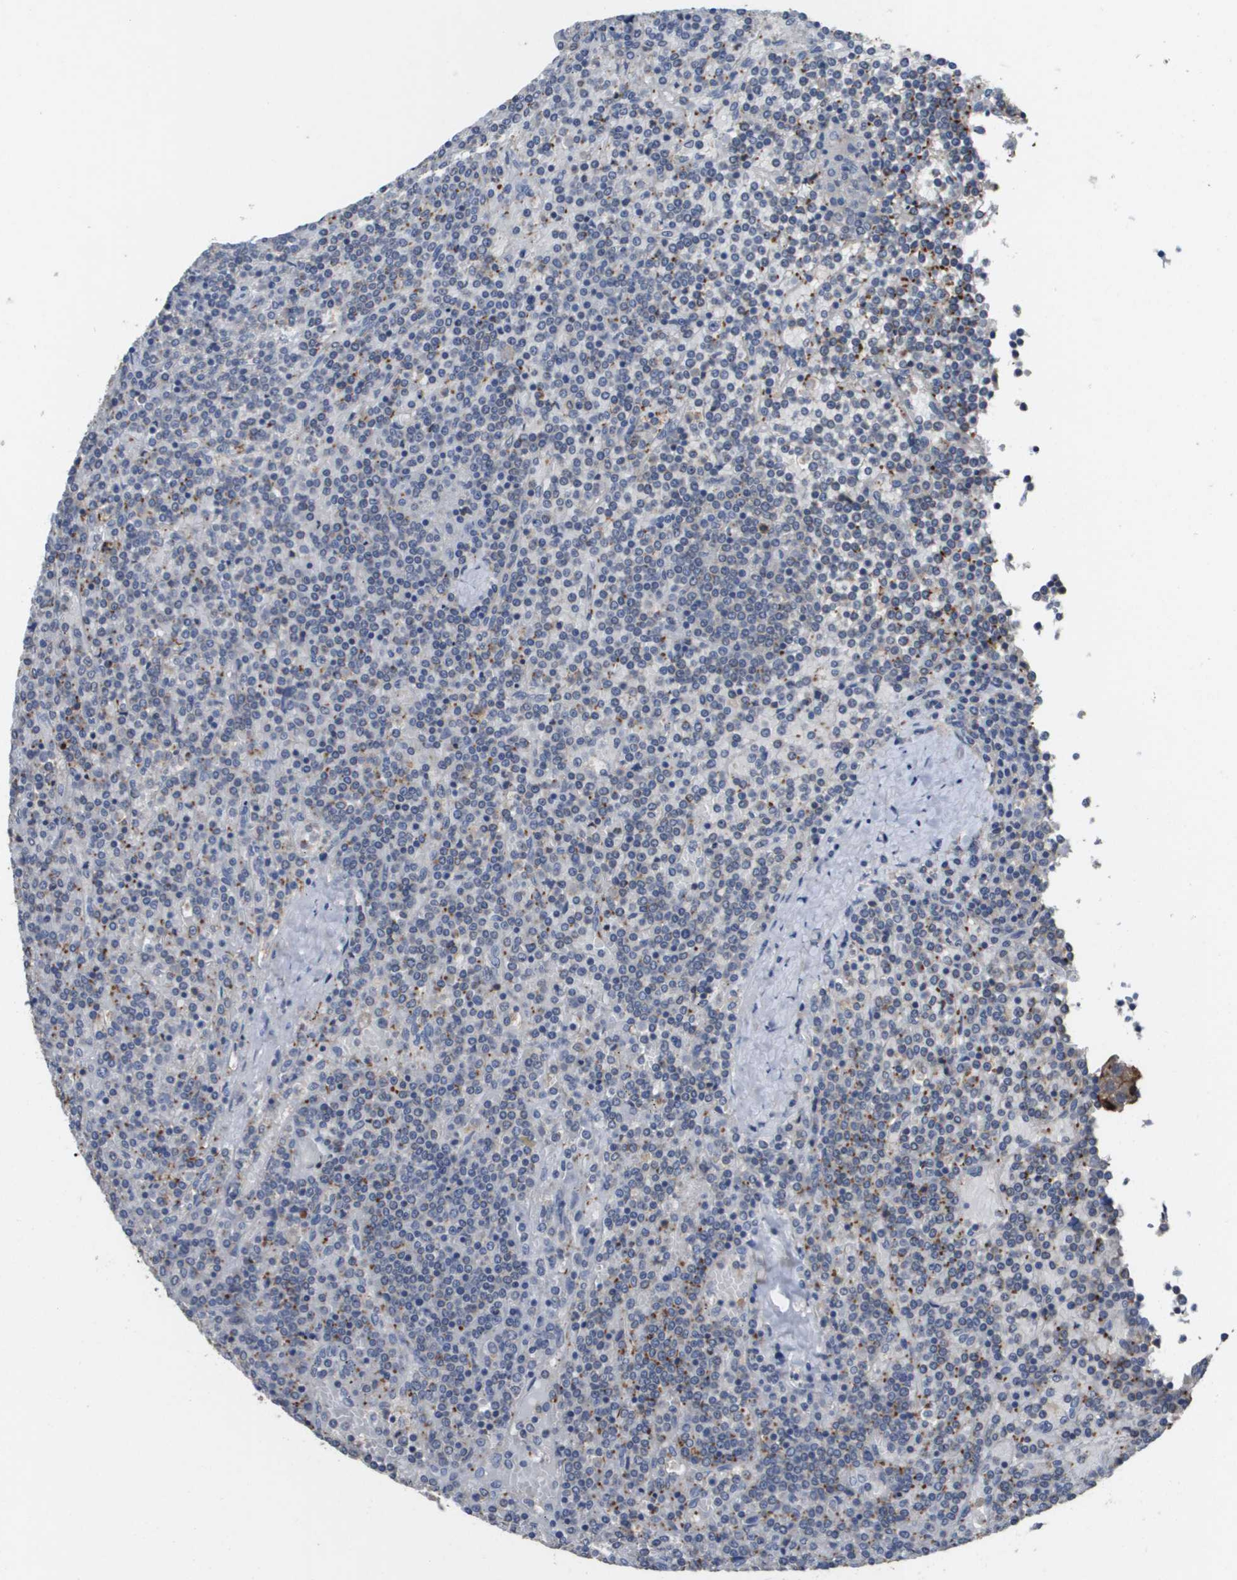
{"staining": {"intensity": "negative", "quantity": "none", "location": "none"}, "tissue": "lymphoma", "cell_type": "Tumor cells", "image_type": "cancer", "snomed": [{"axis": "morphology", "description": "Malignant lymphoma, non-Hodgkin's type, Low grade"}, {"axis": "topography", "description": "Spleen"}], "caption": "Lymphoma was stained to show a protein in brown. There is no significant positivity in tumor cells.", "gene": "RAB27B", "patient": {"sex": "female", "age": 19}}